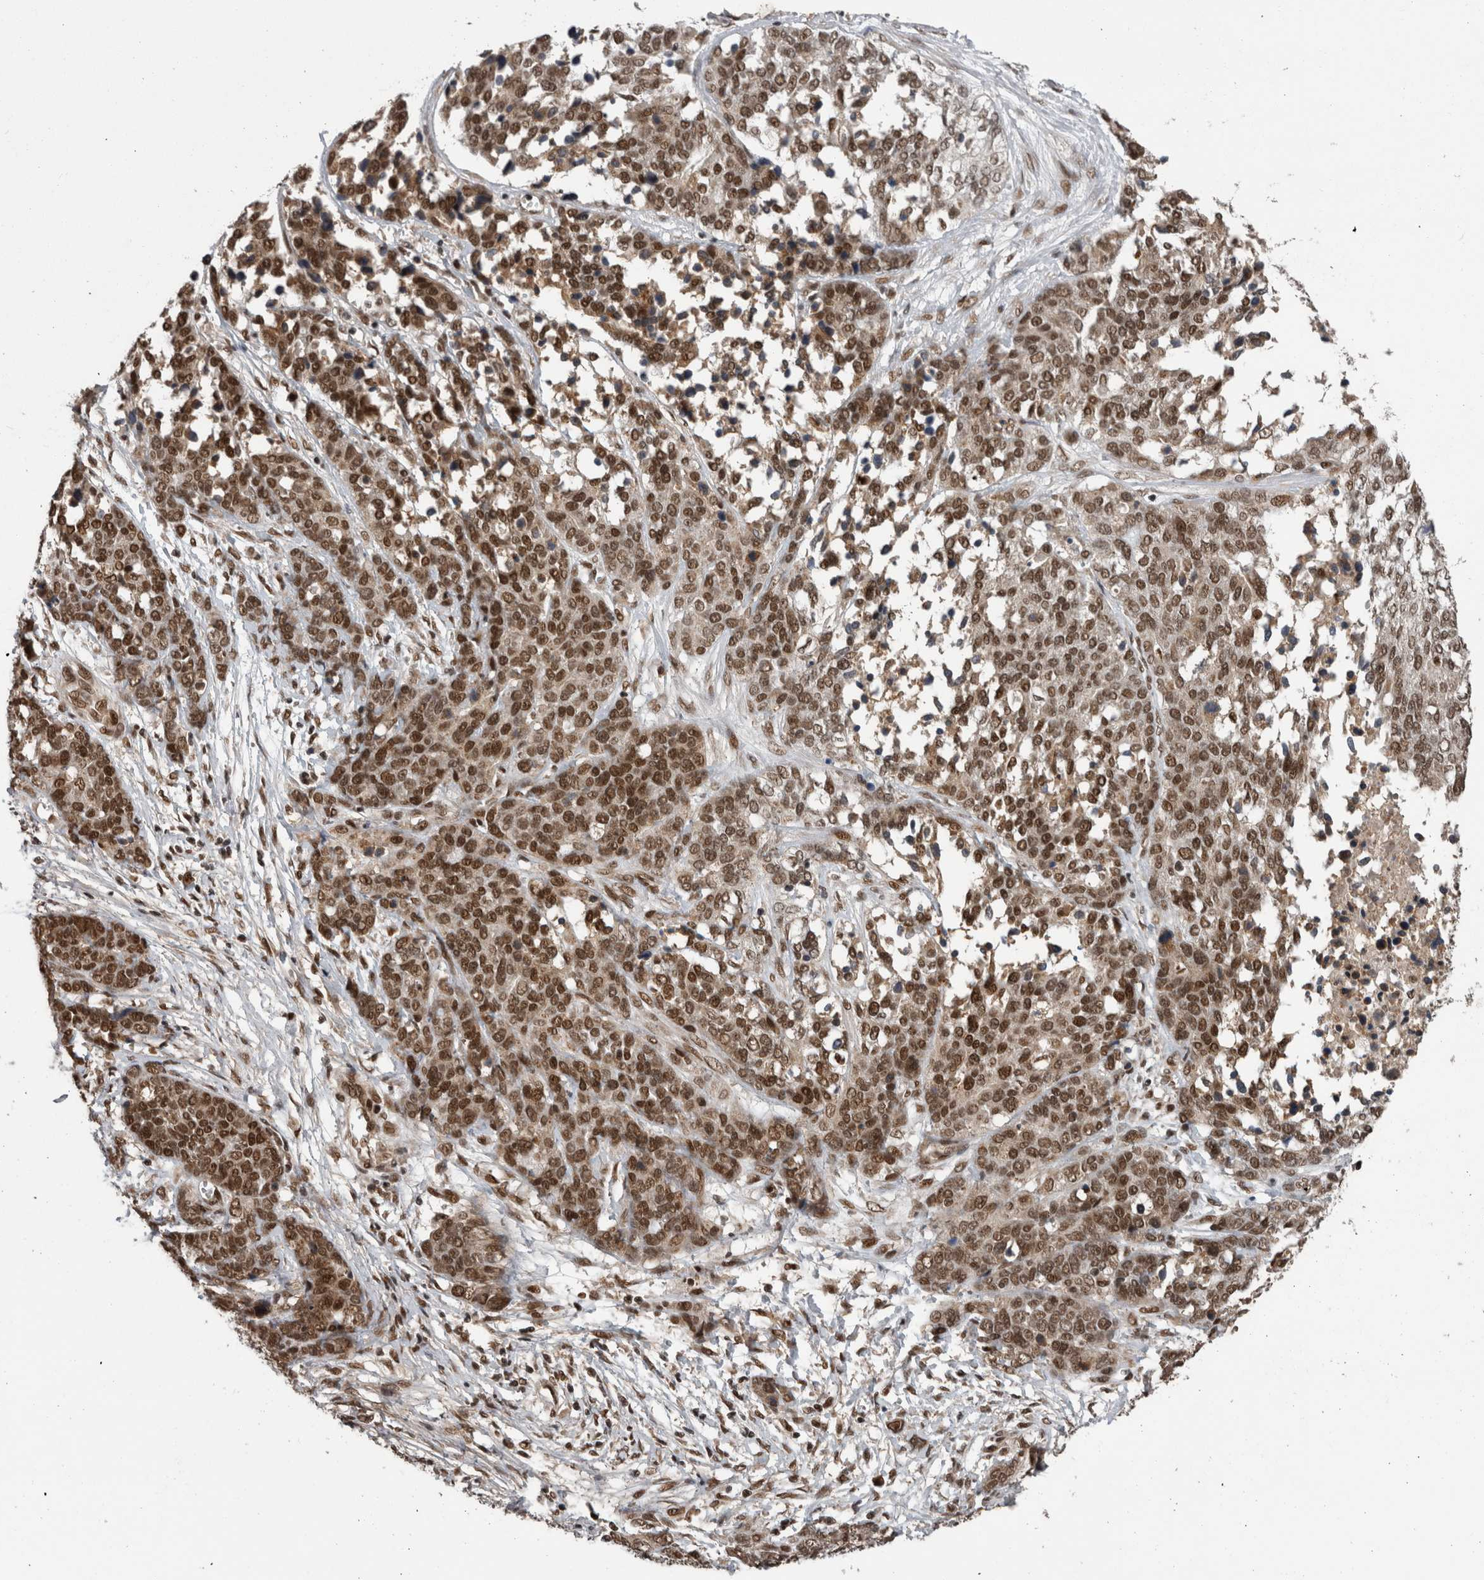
{"staining": {"intensity": "moderate", "quantity": ">75%", "location": "nuclear"}, "tissue": "ovarian cancer", "cell_type": "Tumor cells", "image_type": "cancer", "snomed": [{"axis": "morphology", "description": "Cystadenocarcinoma, serous, NOS"}, {"axis": "topography", "description": "Ovary"}], "caption": "A high-resolution histopathology image shows immunohistochemistry staining of serous cystadenocarcinoma (ovarian), which demonstrates moderate nuclear expression in about >75% of tumor cells.", "gene": "CPSF2", "patient": {"sex": "female", "age": 44}}